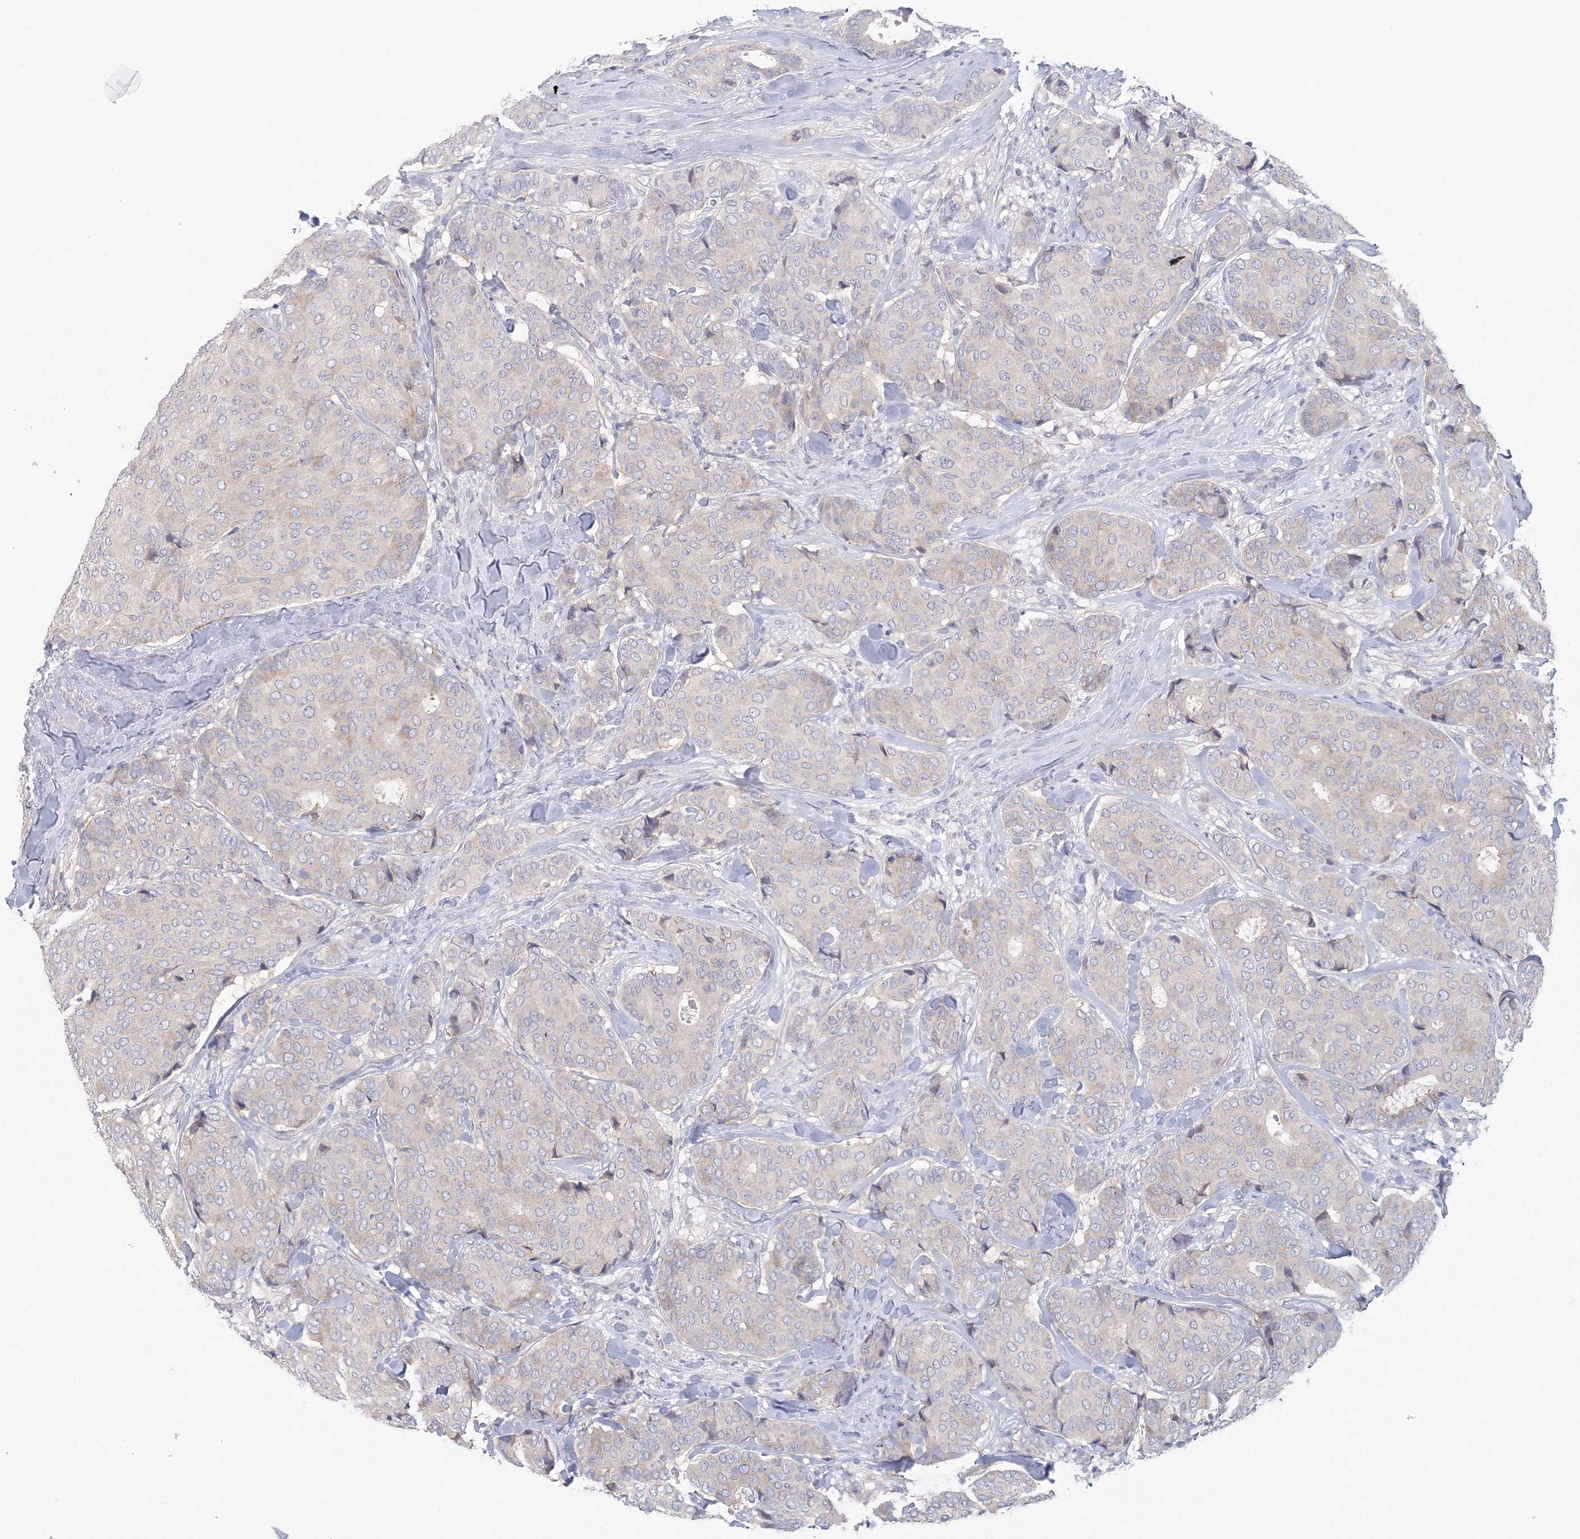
{"staining": {"intensity": "negative", "quantity": "none", "location": "none"}, "tissue": "breast cancer", "cell_type": "Tumor cells", "image_type": "cancer", "snomed": [{"axis": "morphology", "description": "Duct carcinoma"}, {"axis": "topography", "description": "Breast"}], "caption": "Immunohistochemical staining of human infiltrating ductal carcinoma (breast) reveals no significant expression in tumor cells.", "gene": "TACC2", "patient": {"sex": "female", "age": 75}}